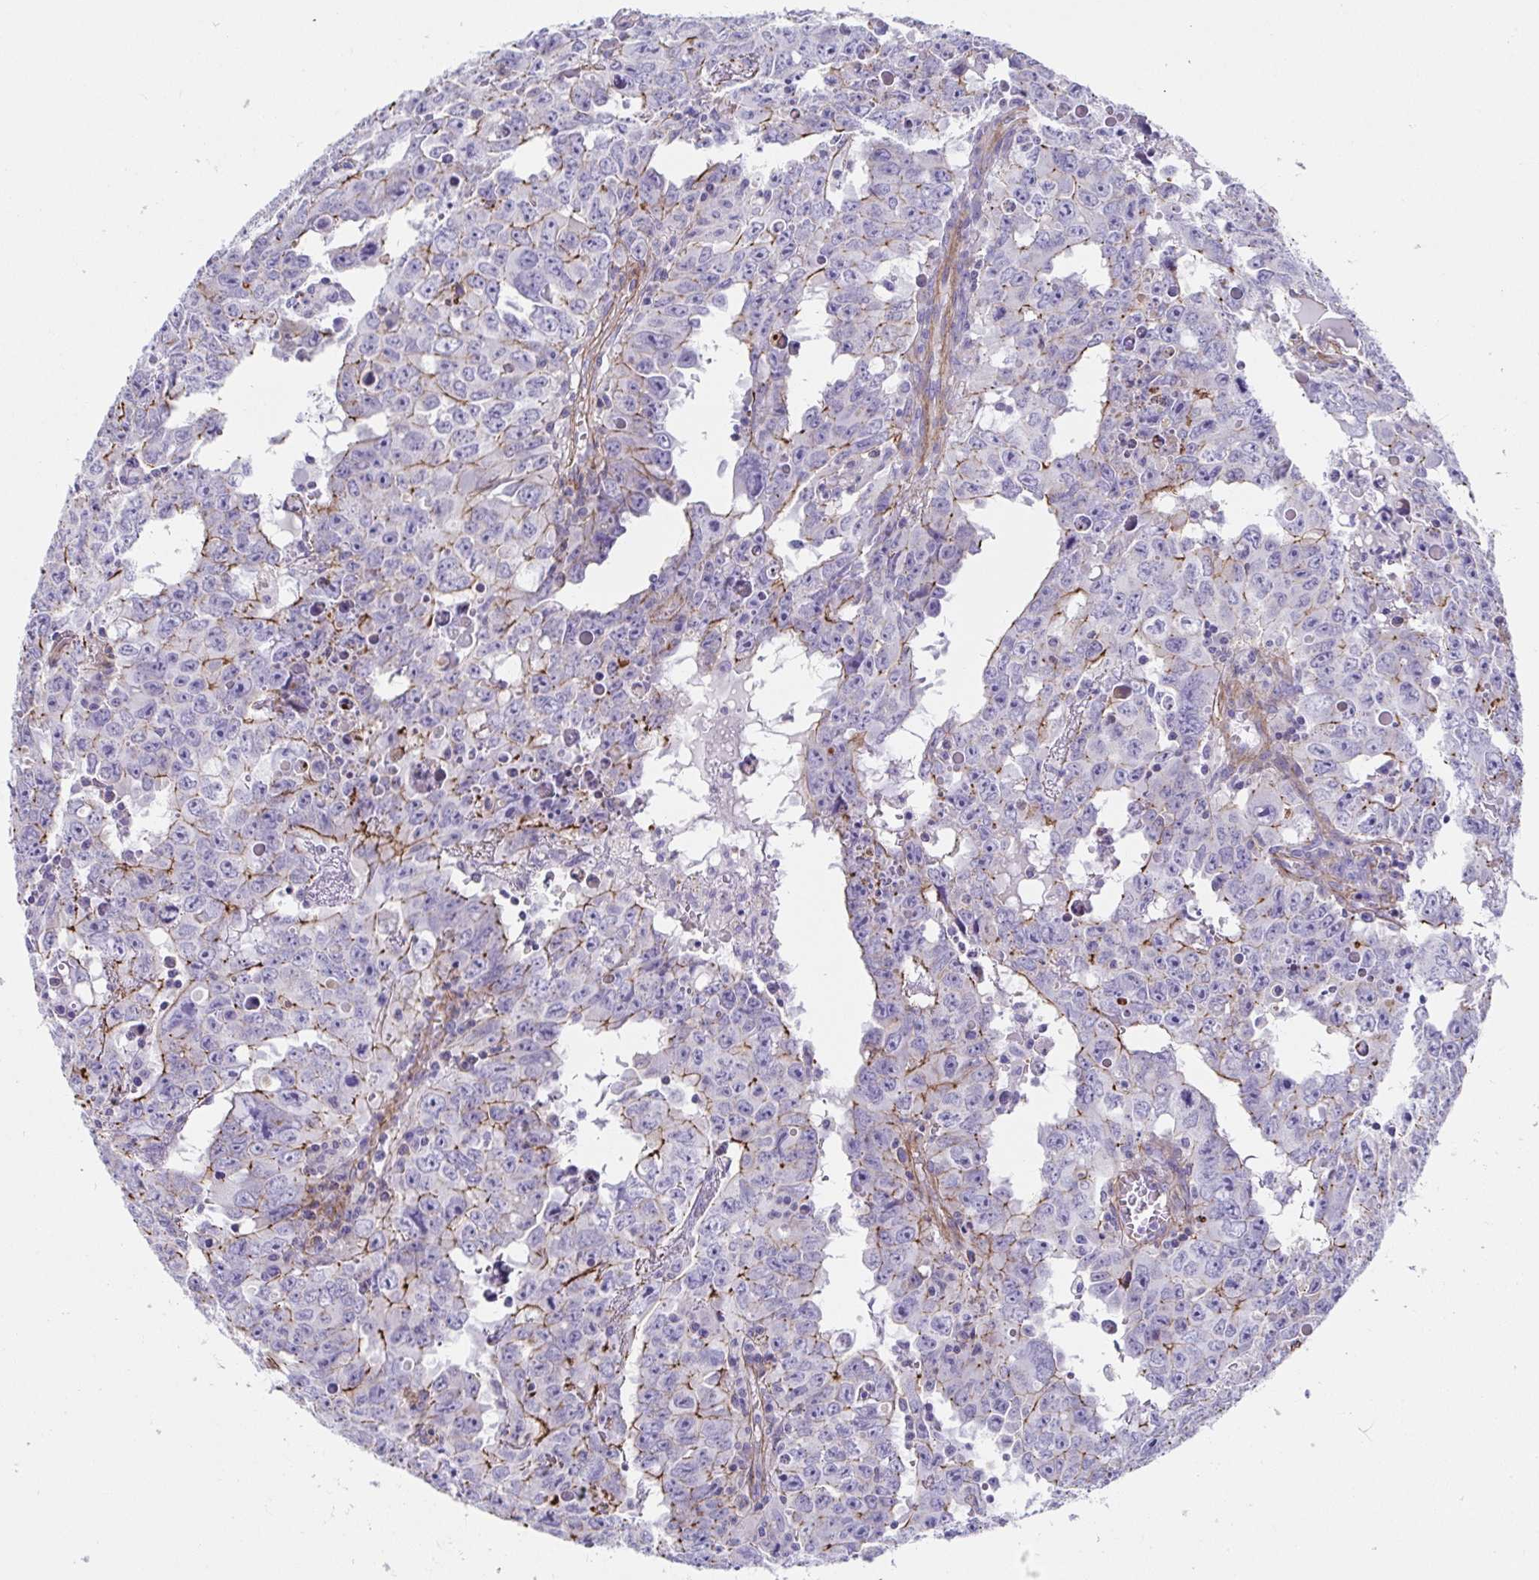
{"staining": {"intensity": "moderate", "quantity": "<25%", "location": "cytoplasmic/membranous"}, "tissue": "testis cancer", "cell_type": "Tumor cells", "image_type": "cancer", "snomed": [{"axis": "morphology", "description": "Carcinoma, Embryonal, NOS"}, {"axis": "topography", "description": "Testis"}], "caption": "A histopathology image showing moderate cytoplasmic/membranous staining in about <25% of tumor cells in testis embryonal carcinoma, as visualized by brown immunohistochemical staining.", "gene": "TRAM2", "patient": {"sex": "male", "age": 22}}